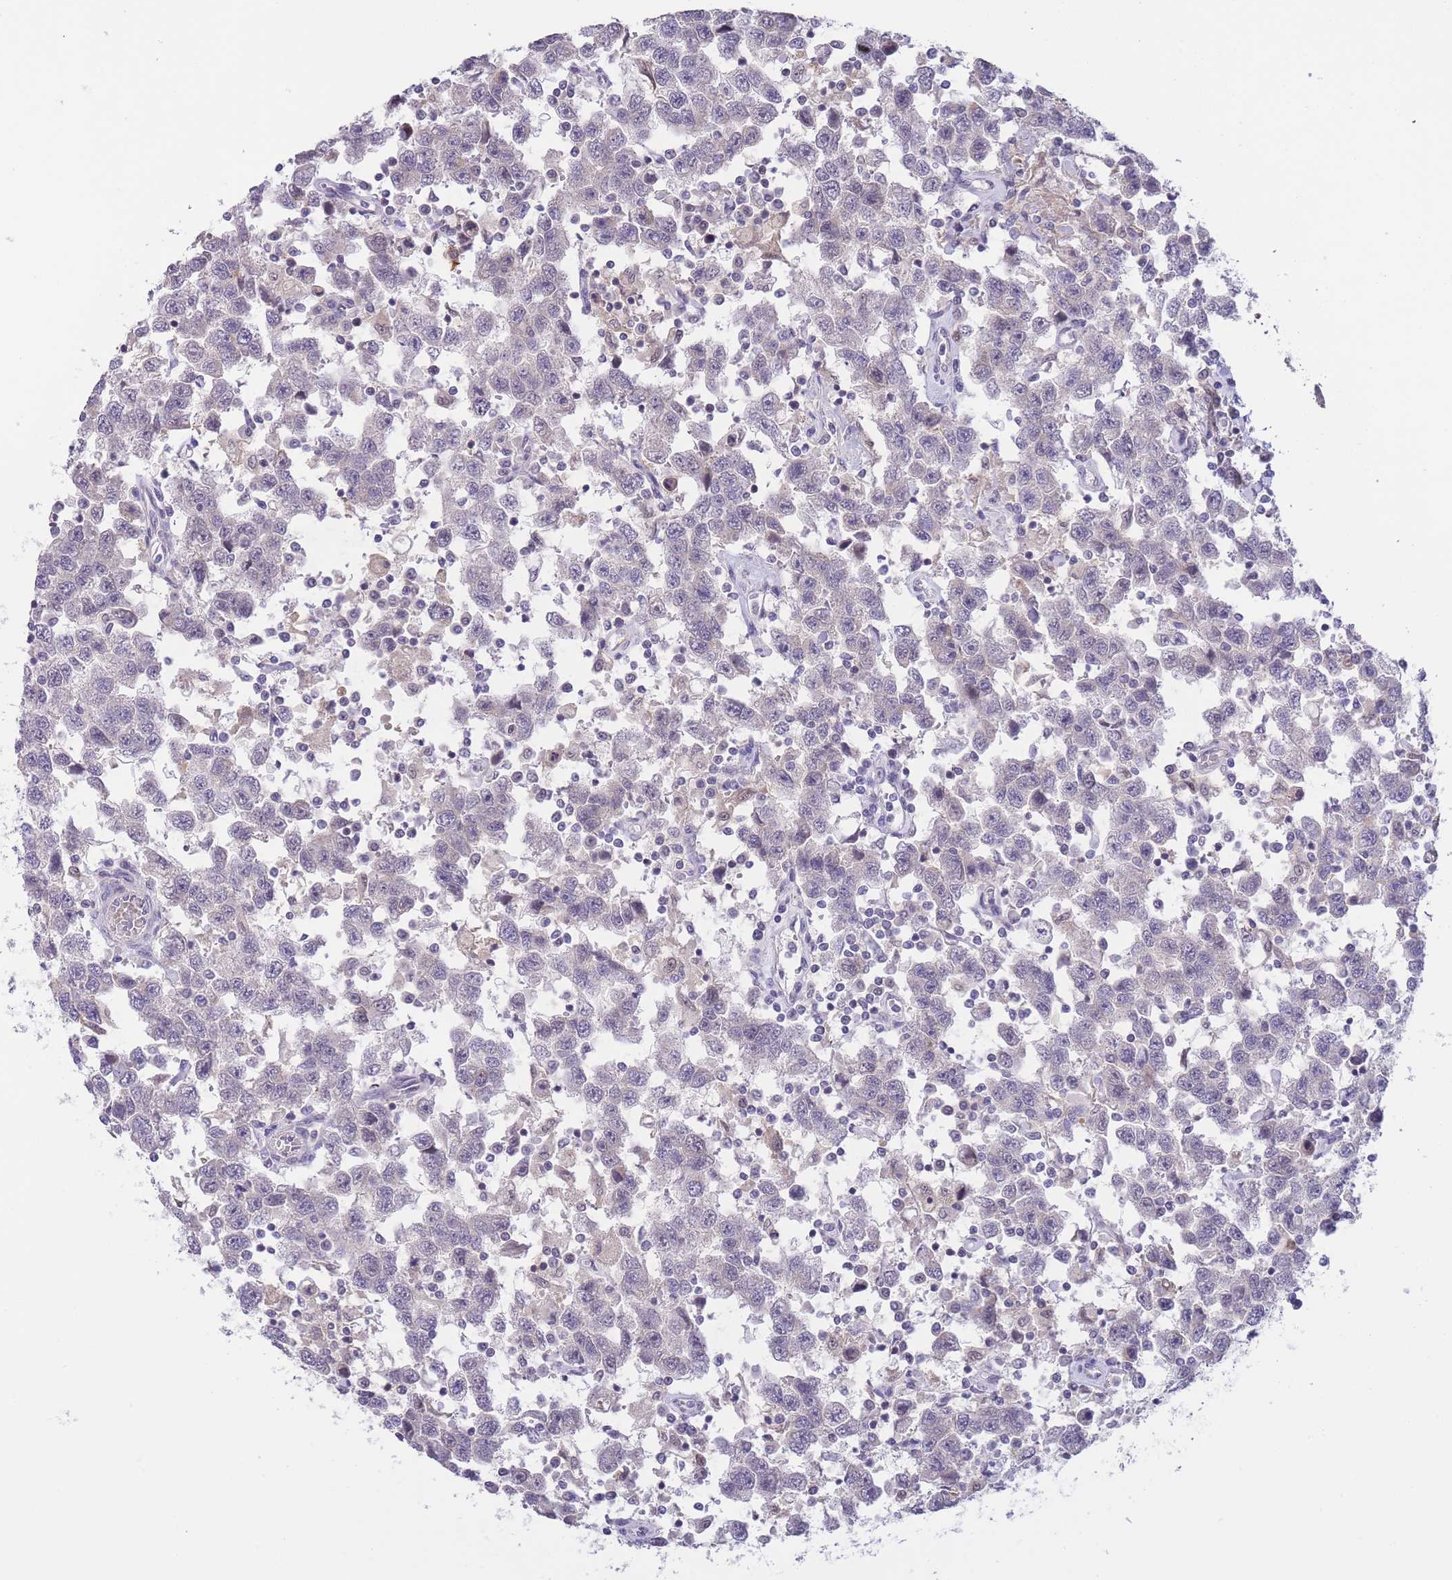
{"staining": {"intensity": "negative", "quantity": "none", "location": "none"}, "tissue": "testis cancer", "cell_type": "Tumor cells", "image_type": "cancer", "snomed": [{"axis": "morphology", "description": "Seminoma, NOS"}, {"axis": "topography", "description": "Testis"}], "caption": "The photomicrograph reveals no staining of tumor cells in testis cancer.", "gene": "GOLGA6L25", "patient": {"sex": "male", "age": 41}}